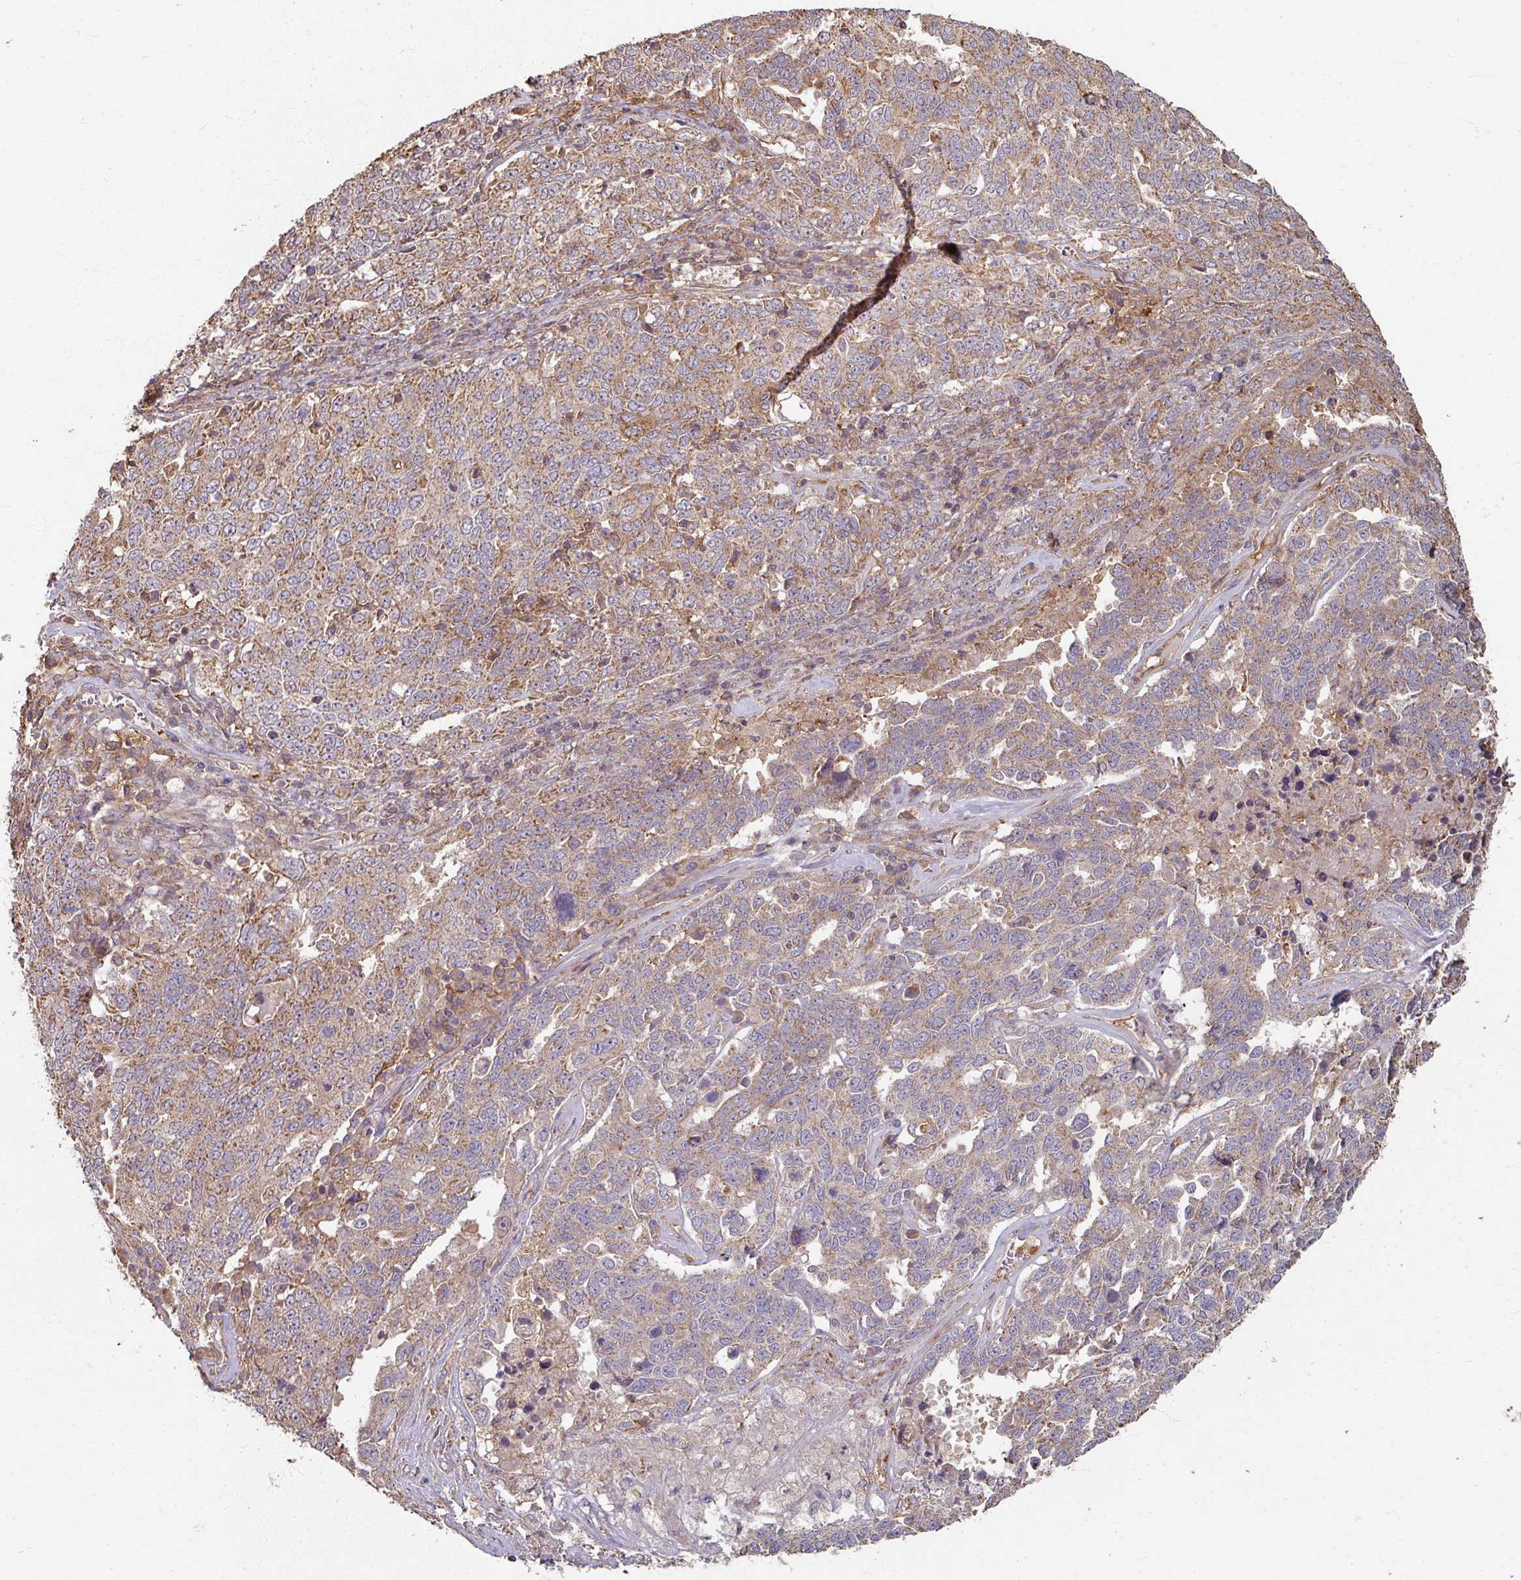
{"staining": {"intensity": "moderate", "quantity": "25%-75%", "location": "cytoplasmic/membranous"}, "tissue": "ovarian cancer", "cell_type": "Tumor cells", "image_type": "cancer", "snomed": [{"axis": "morphology", "description": "Carcinoma, endometroid"}, {"axis": "topography", "description": "Ovary"}], "caption": "IHC (DAB) staining of human ovarian endometroid carcinoma displays moderate cytoplasmic/membranous protein expression in about 25%-75% of tumor cells.", "gene": "CCDC68", "patient": {"sex": "female", "age": 62}}